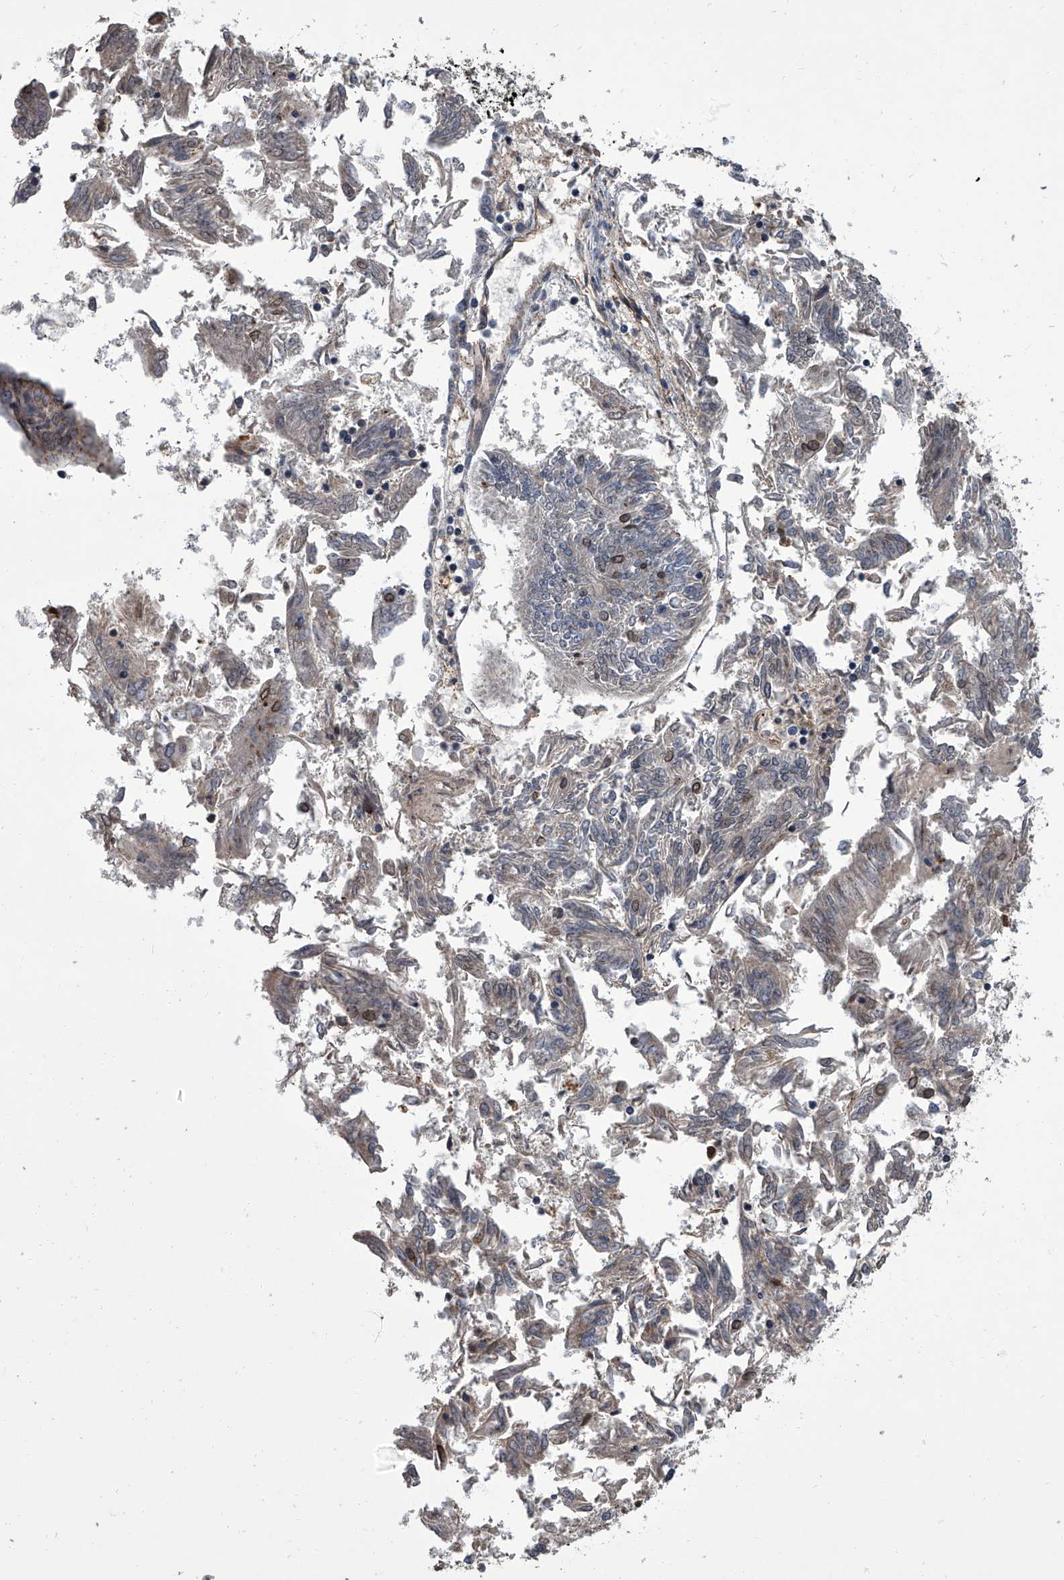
{"staining": {"intensity": "moderate", "quantity": "<25%", "location": "cytoplasmic/membranous,nuclear"}, "tissue": "endometrial cancer", "cell_type": "Tumor cells", "image_type": "cancer", "snomed": [{"axis": "morphology", "description": "Adenocarcinoma, NOS"}, {"axis": "topography", "description": "Endometrium"}], "caption": "Immunohistochemical staining of human endometrial cancer (adenocarcinoma) shows low levels of moderate cytoplasmic/membranous and nuclear protein positivity in about <25% of tumor cells.", "gene": "LRRC8C", "patient": {"sex": "female", "age": 58}}